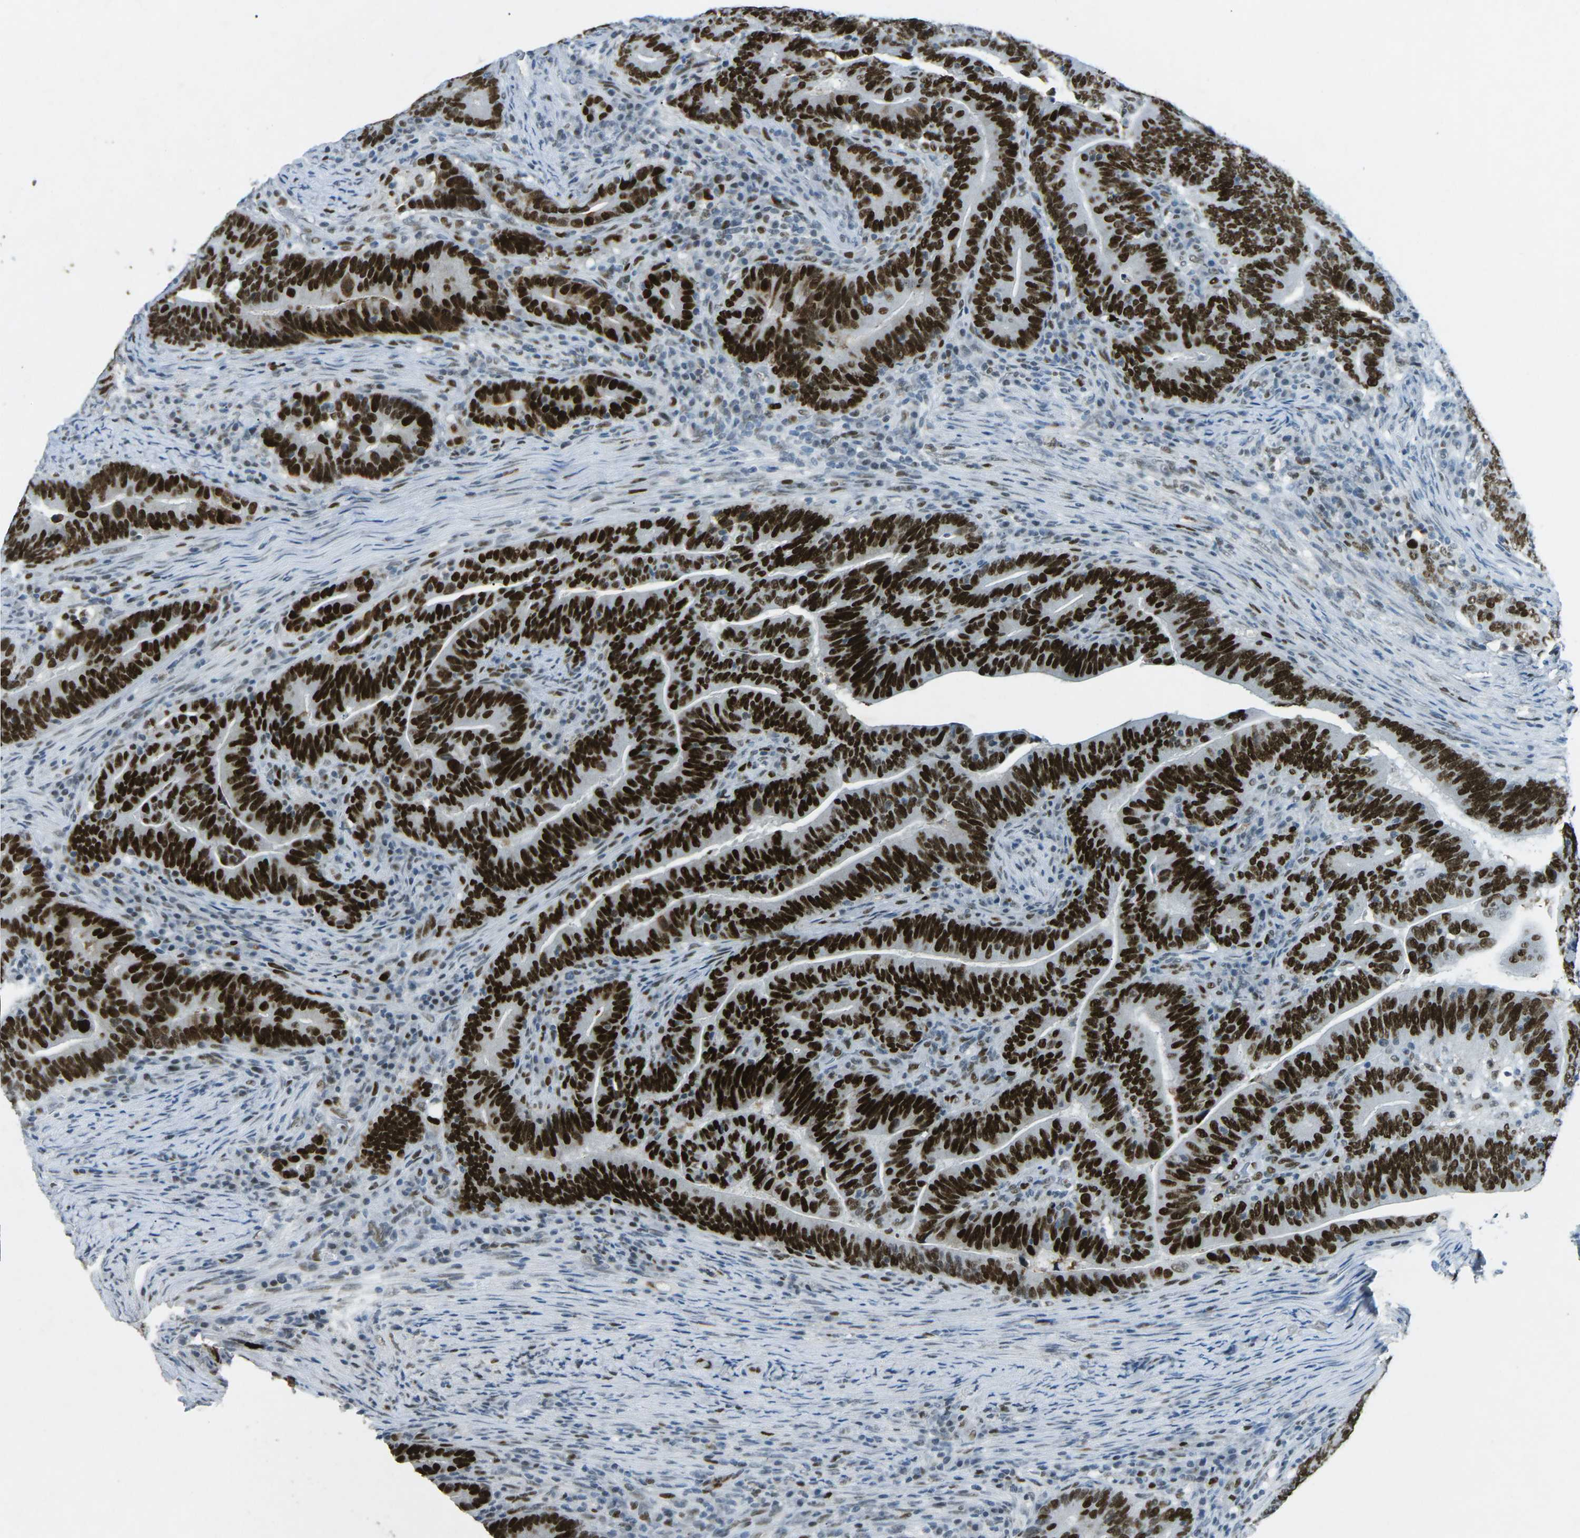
{"staining": {"intensity": "strong", "quantity": ">75%", "location": "nuclear"}, "tissue": "colorectal cancer", "cell_type": "Tumor cells", "image_type": "cancer", "snomed": [{"axis": "morphology", "description": "Normal tissue, NOS"}, {"axis": "morphology", "description": "Adenocarcinoma, NOS"}, {"axis": "topography", "description": "Colon"}], "caption": "DAB immunohistochemical staining of colorectal cancer (adenocarcinoma) displays strong nuclear protein staining in about >75% of tumor cells.", "gene": "RB1", "patient": {"sex": "female", "age": 66}}